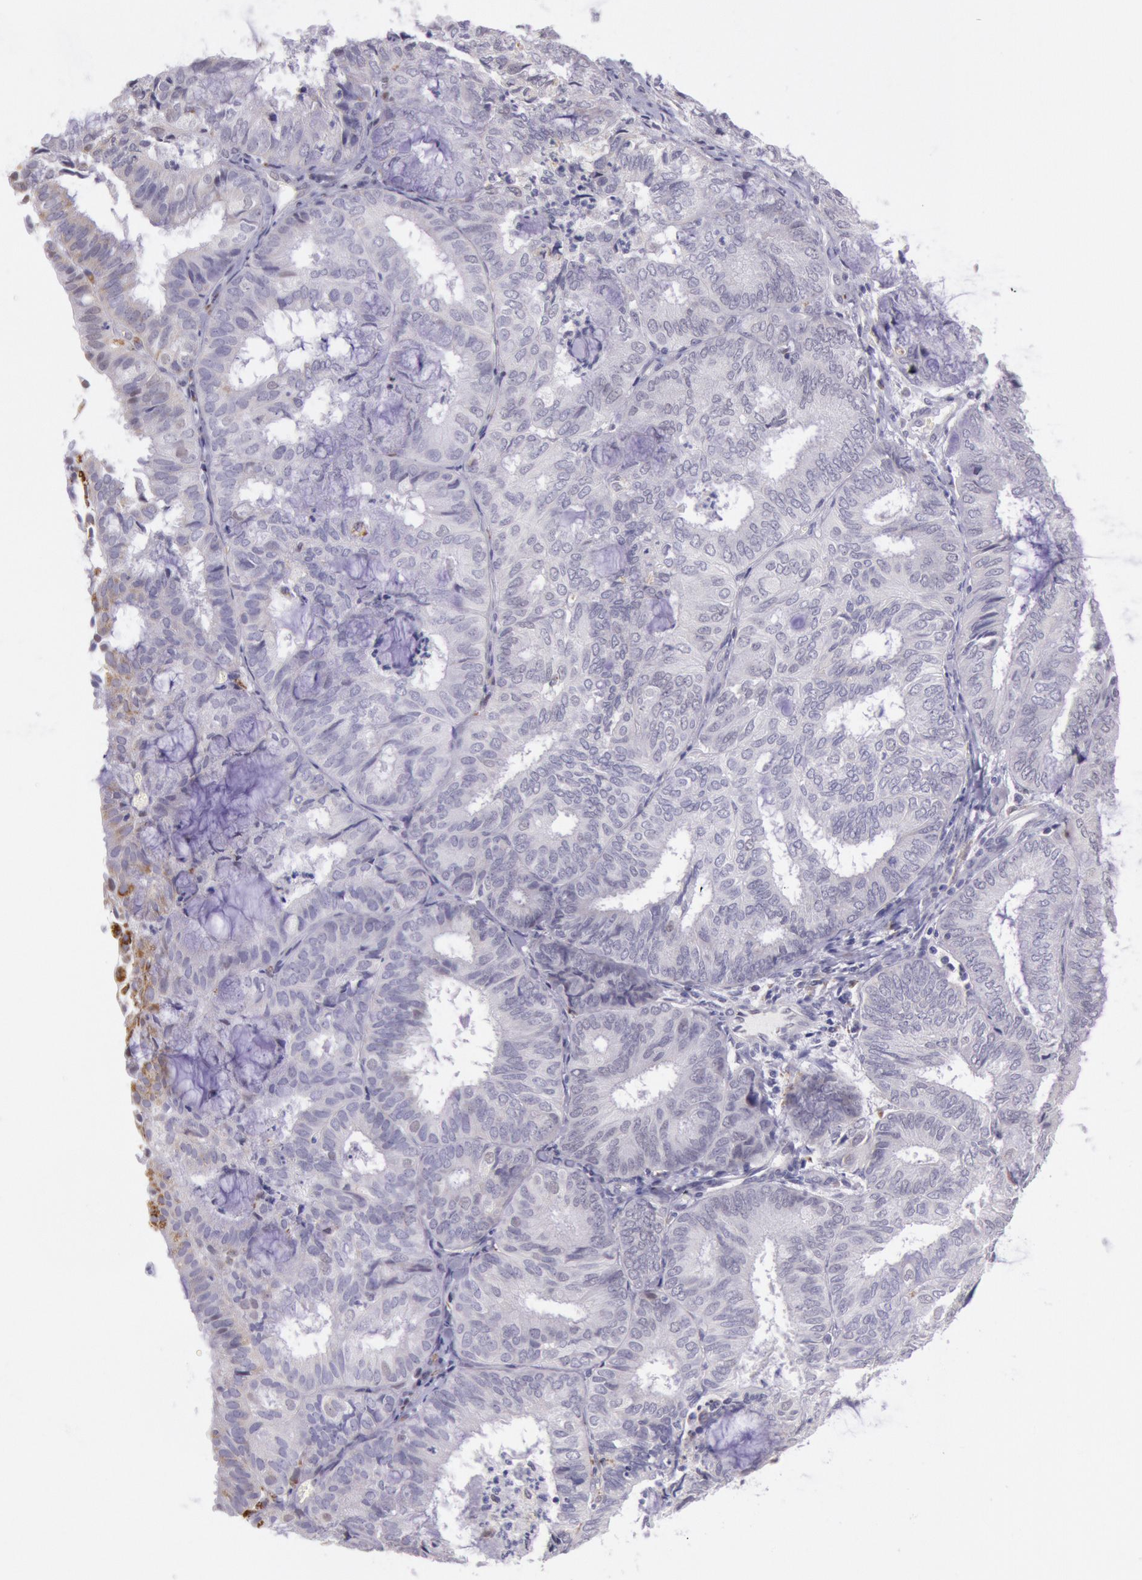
{"staining": {"intensity": "weak", "quantity": "25%-75%", "location": "cytoplasmic/membranous,nuclear"}, "tissue": "endometrial cancer", "cell_type": "Tumor cells", "image_type": "cancer", "snomed": [{"axis": "morphology", "description": "Adenocarcinoma, NOS"}, {"axis": "topography", "description": "Endometrium"}], "caption": "An immunohistochemistry histopathology image of neoplastic tissue is shown. Protein staining in brown highlights weak cytoplasmic/membranous and nuclear positivity in endometrial adenocarcinoma within tumor cells. Immunohistochemistry (ihc) stains the protein of interest in brown and the nuclei are stained blue.", "gene": "FRMD6", "patient": {"sex": "female", "age": 59}}